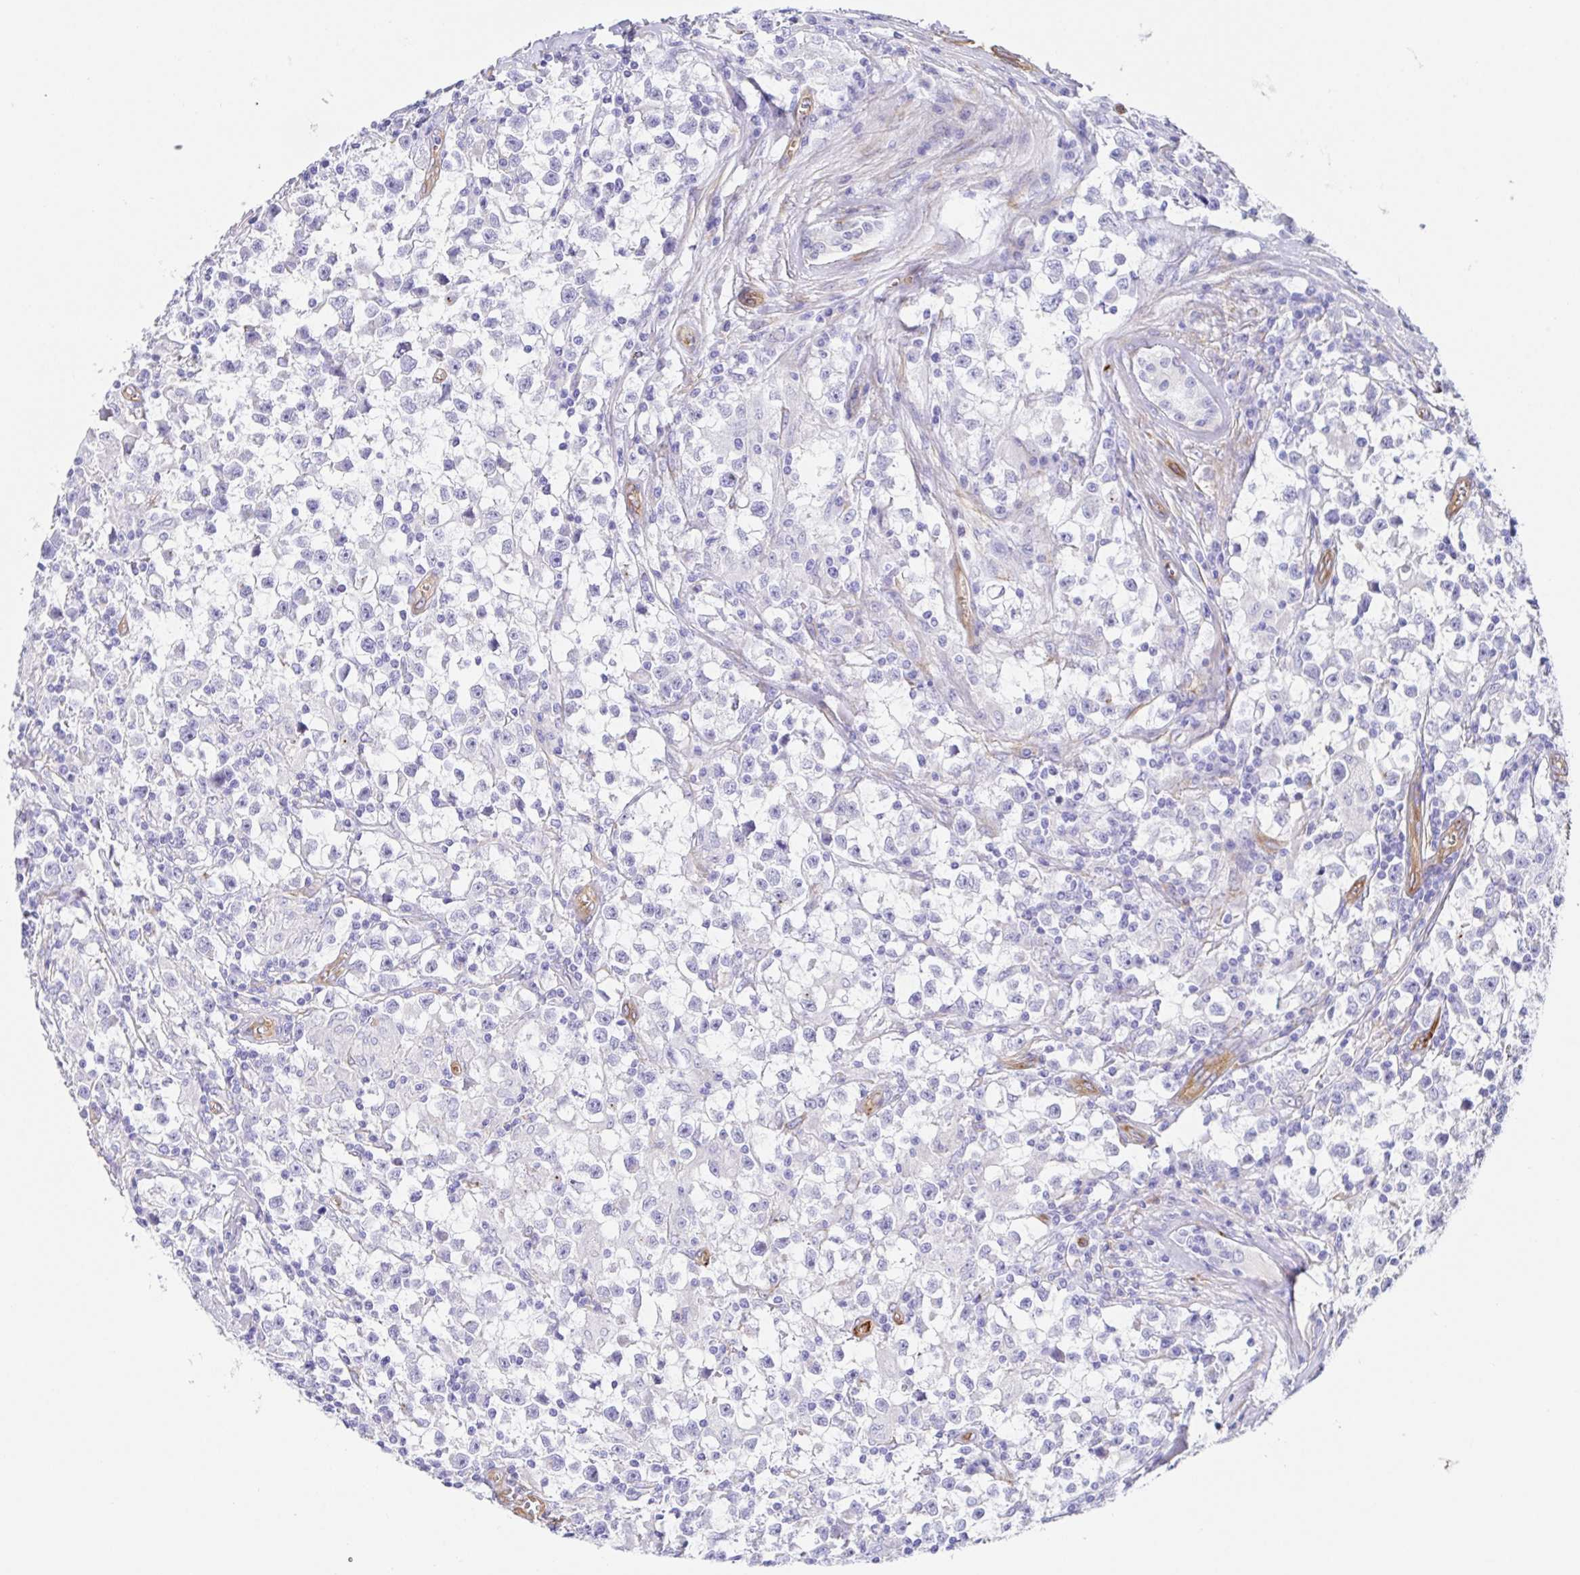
{"staining": {"intensity": "negative", "quantity": "none", "location": "none"}, "tissue": "testis cancer", "cell_type": "Tumor cells", "image_type": "cancer", "snomed": [{"axis": "morphology", "description": "Seminoma, NOS"}, {"axis": "topography", "description": "Testis"}], "caption": "Seminoma (testis) stained for a protein using immunohistochemistry (IHC) displays no expression tumor cells.", "gene": "DOCK1", "patient": {"sex": "male", "age": 31}}